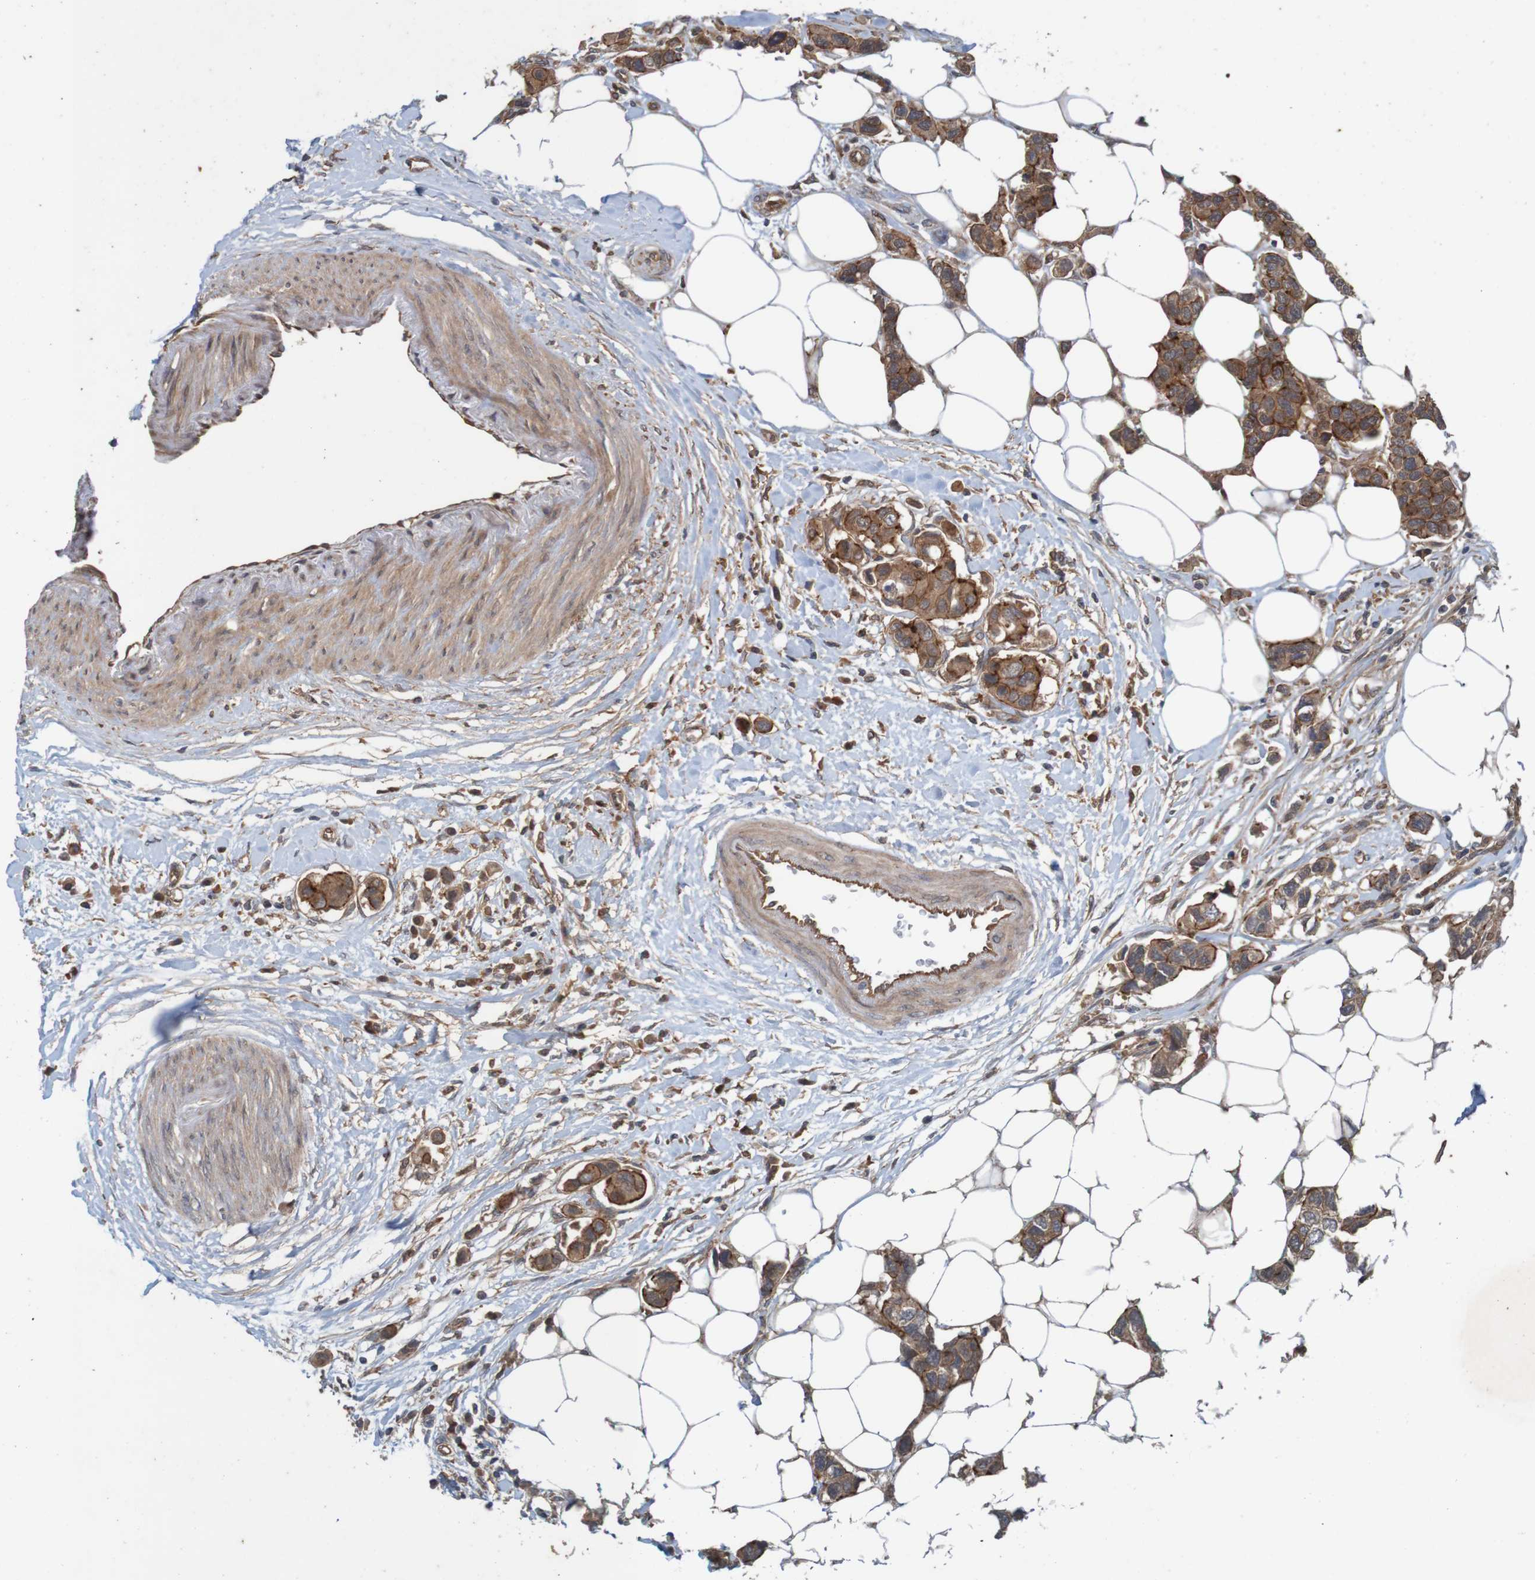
{"staining": {"intensity": "strong", "quantity": ">75%", "location": "cytoplasmic/membranous"}, "tissue": "breast cancer", "cell_type": "Tumor cells", "image_type": "cancer", "snomed": [{"axis": "morphology", "description": "Normal tissue, NOS"}, {"axis": "morphology", "description": "Duct carcinoma"}, {"axis": "topography", "description": "Breast"}], "caption": "DAB (3,3'-diaminobenzidine) immunohistochemical staining of breast infiltrating ductal carcinoma reveals strong cytoplasmic/membranous protein positivity in about >75% of tumor cells.", "gene": "ARHGEF11", "patient": {"sex": "female", "age": 50}}